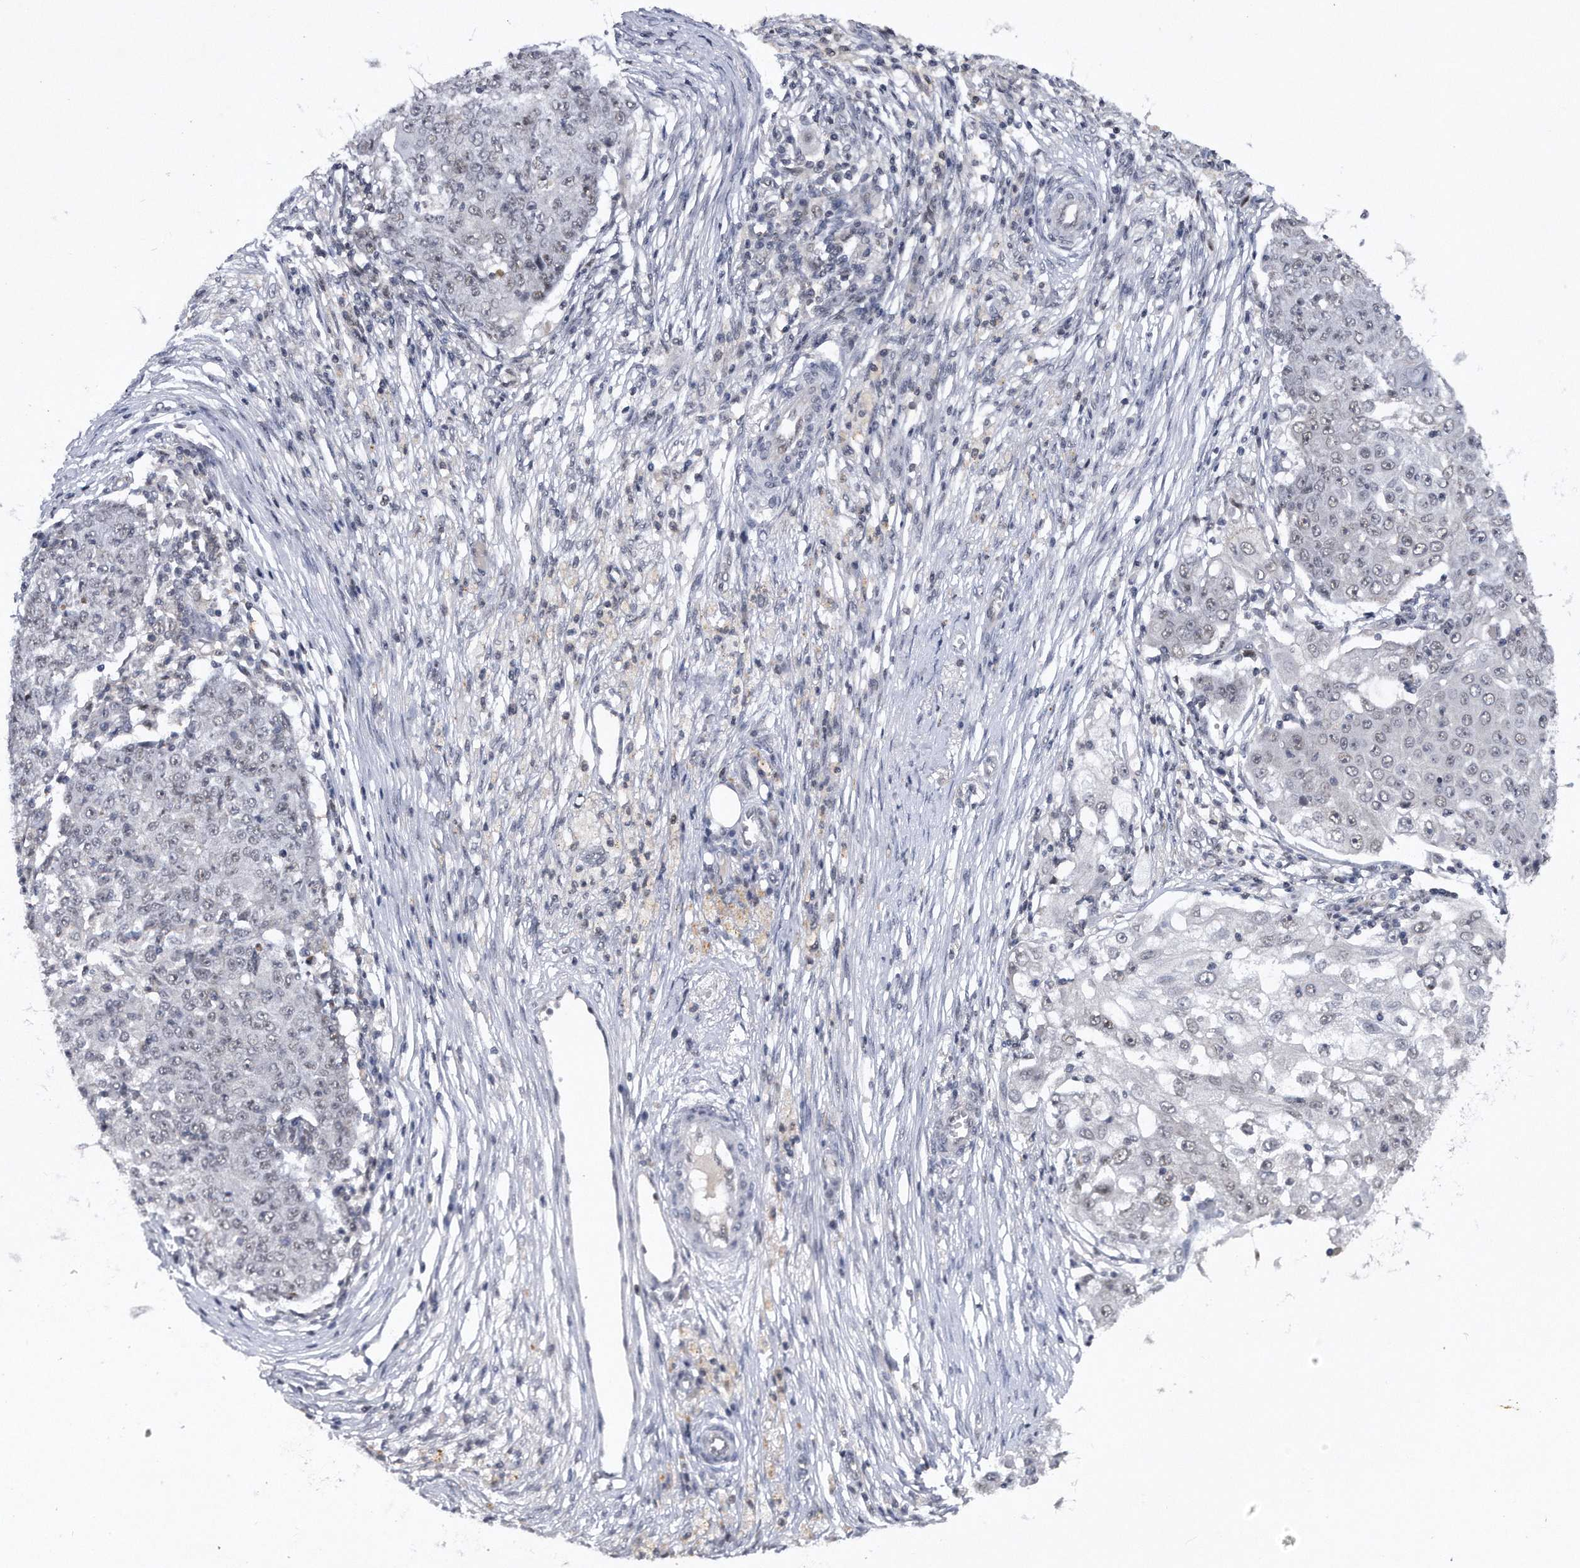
{"staining": {"intensity": "negative", "quantity": "none", "location": "none"}, "tissue": "ovarian cancer", "cell_type": "Tumor cells", "image_type": "cancer", "snomed": [{"axis": "morphology", "description": "Carcinoma, endometroid"}, {"axis": "topography", "description": "Ovary"}], "caption": "A histopathology image of ovarian cancer stained for a protein exhibits no brown staining in tumor cells.", "gene": "VIRMA", "patient": {"sex": "female", "age": 42}}